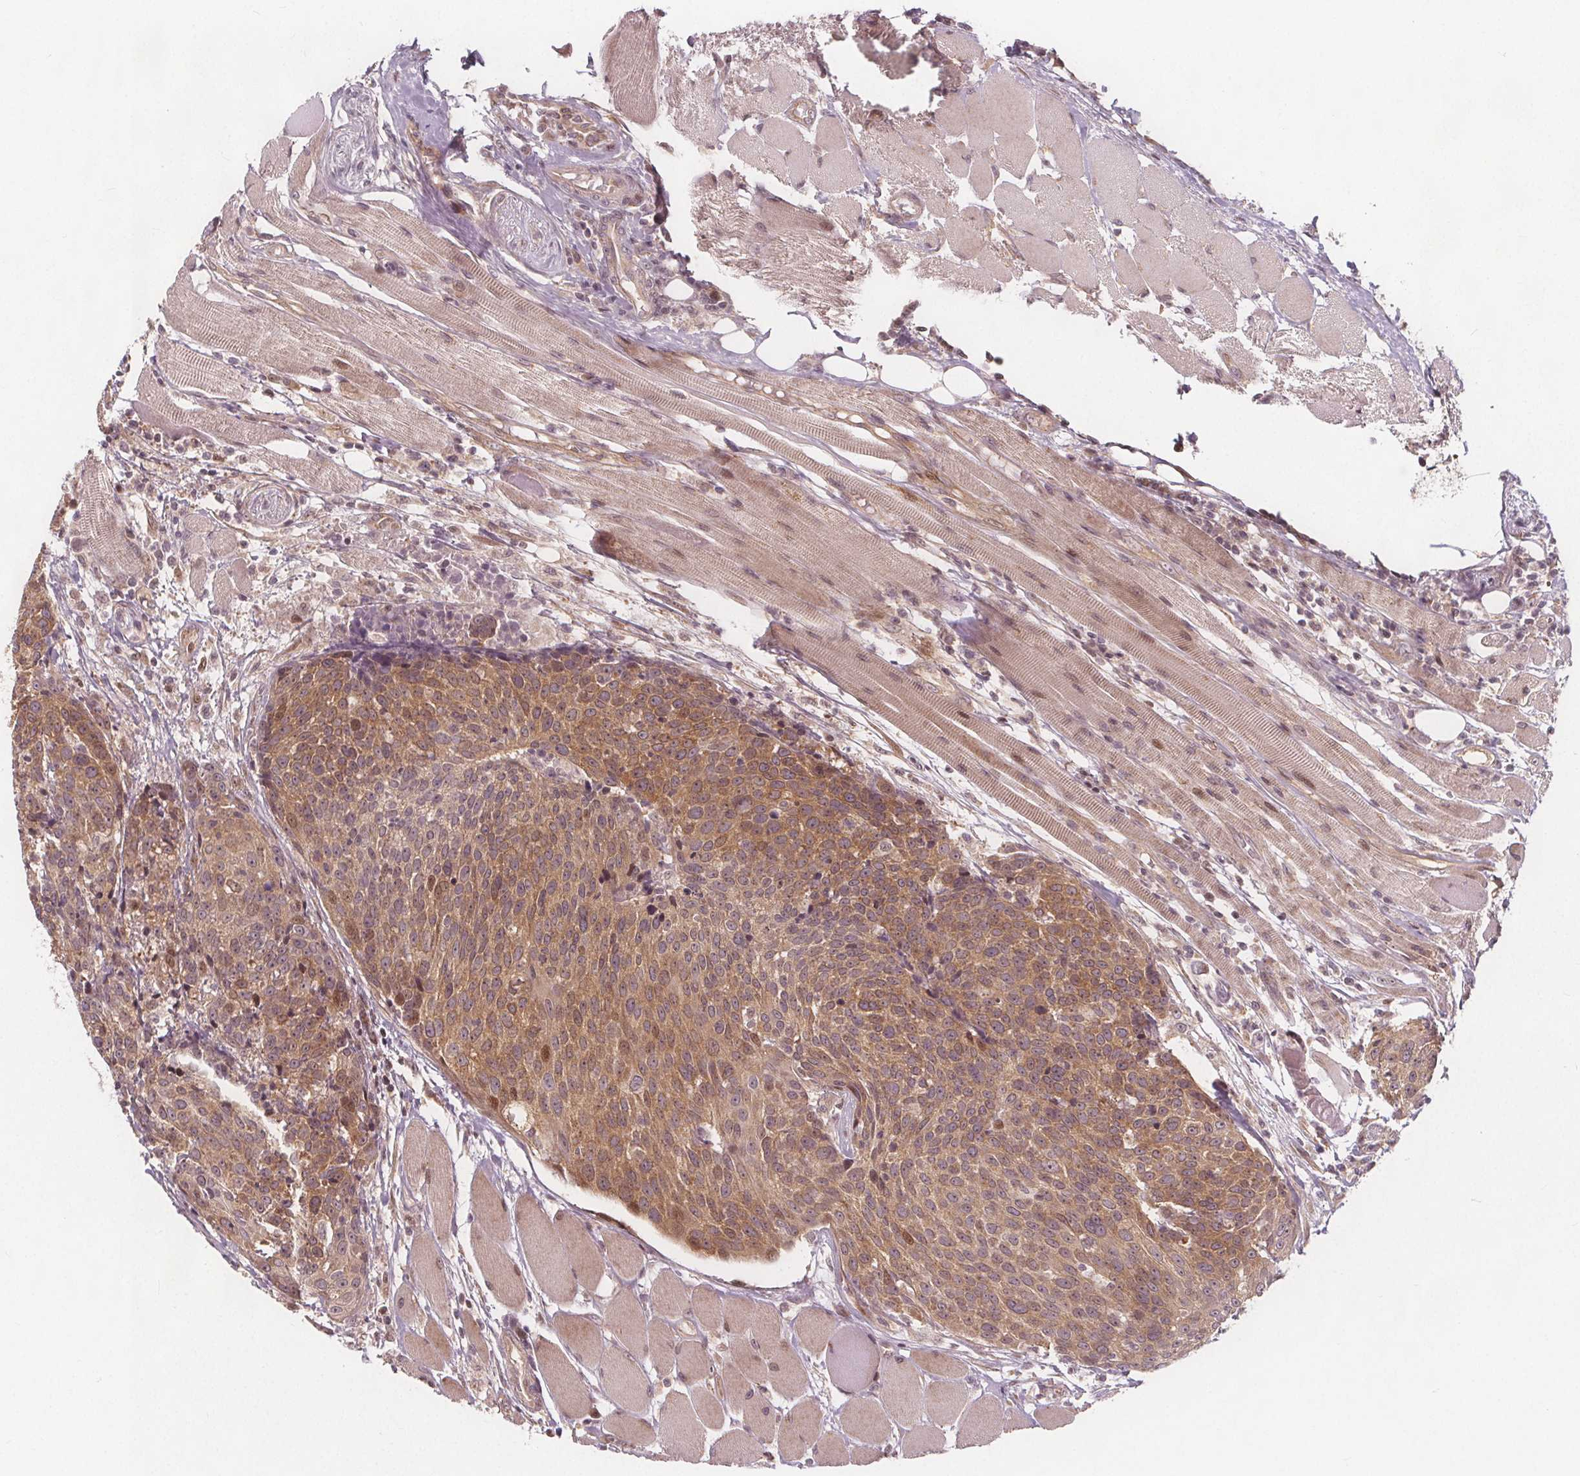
{"staining": {"intensity": "moderate", "quantity": ">75%", "location": "cytoplasmic/membranous,nuclear"}, "tissue": "head and neck cancer", "cell_type": "Tumor cells", "image_type": "cancer", "snomed": [{"axis": "morphology", "description": "Squamous cell carcinoma, NOS"}, {"axis": "topography", "description": "Oral tissue"}, {"axis": "topography", "description": "Head-Neck"}], "caption": "Brown immunohistochemical staining in human squamous cell carcinoma (head and neck) demonstrates moderate cytoplasmic/membranous and nuclear positivity in approximately >75% of tumor cells.", "gene": "AKT1S1", "patient": {"sex": "male", "age": 64}}